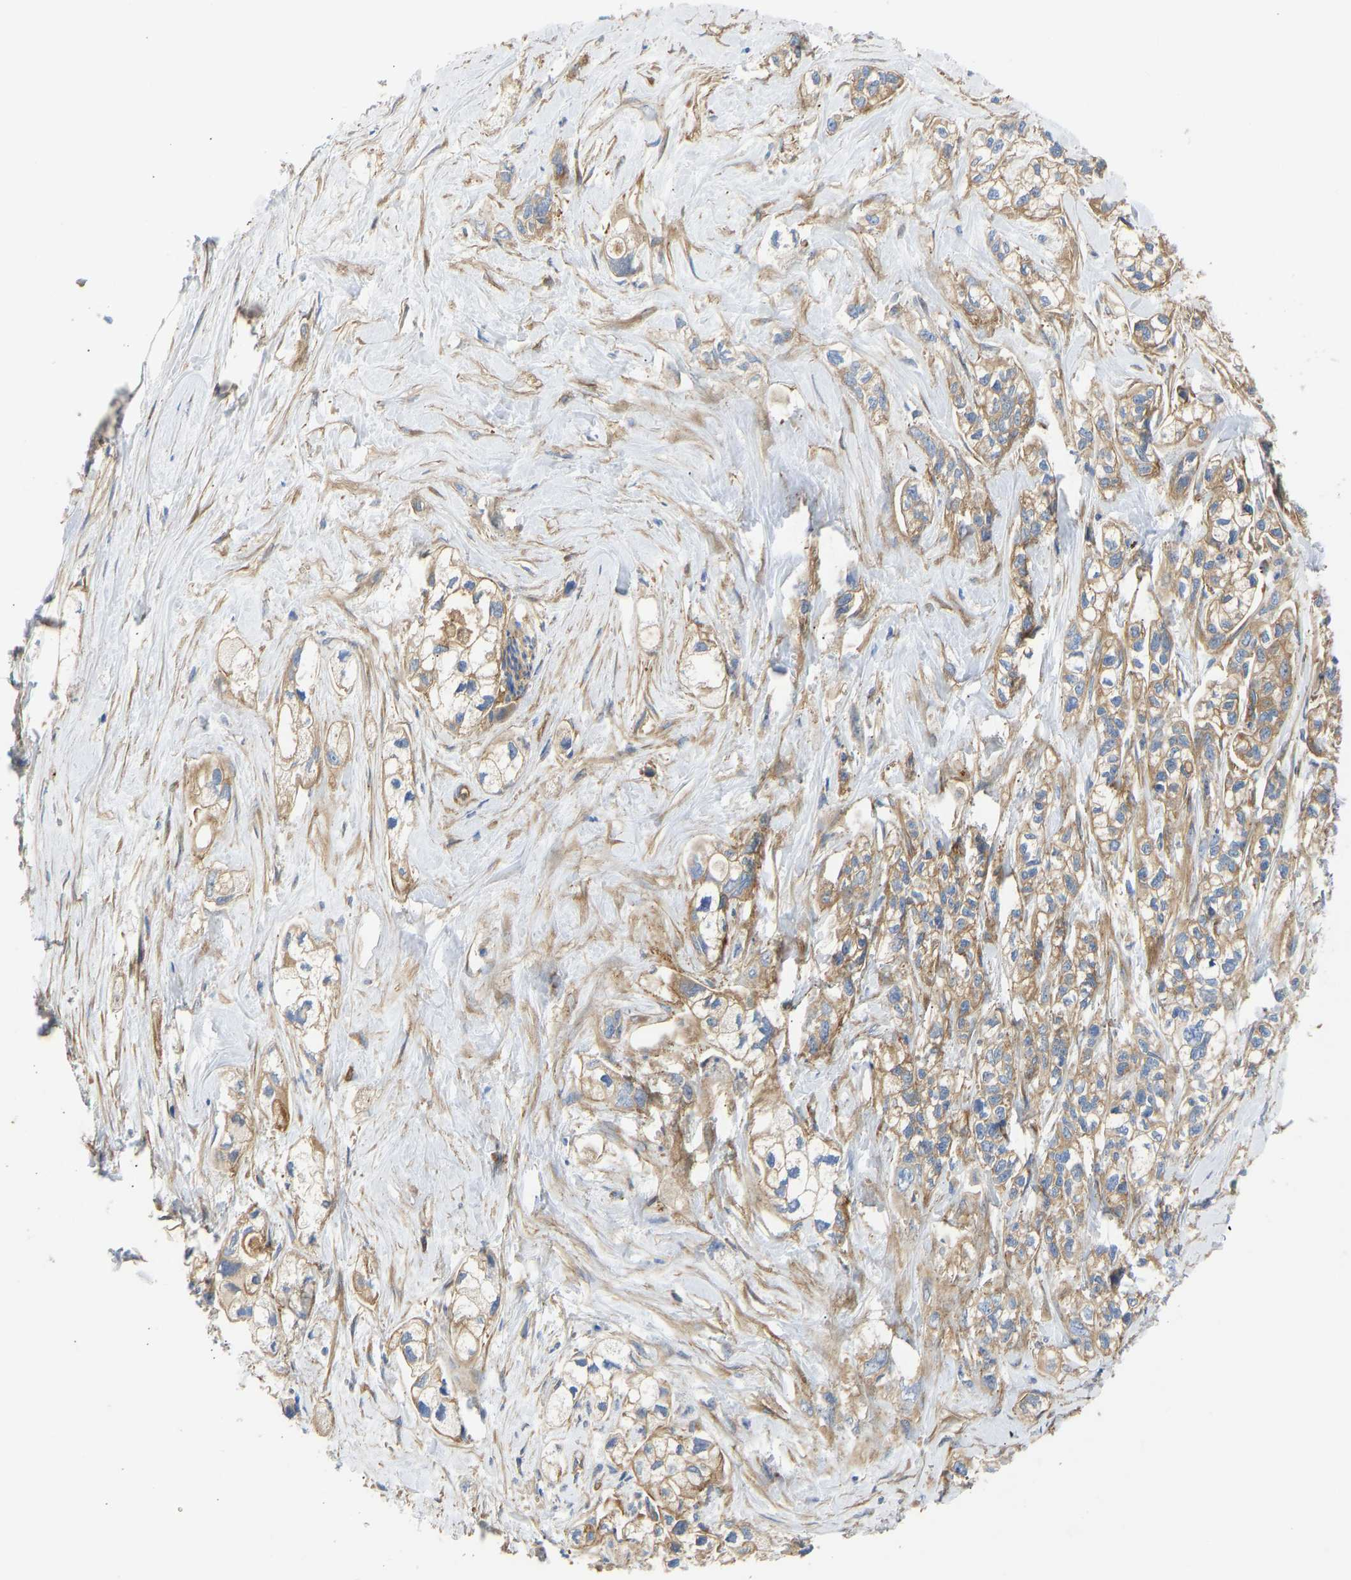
{"staining": {"intensity": "moderate", "quantity": ">75%", "location": "cytoplasmic/membranous"}, "tissue": "pancreatic cancer", "cell_type": "Tumor cells", "image_type": "cancer", "snomed": [{"axis": "morphology", "description": "Adenocarcinoma, NOS"}, {"axis": "topography", "description": "Pancreas"}], "caption": "Tumor cells display medium levels of moderate cytoplasmic/membranous staining in approximately >75% of cells in pancreatic adenocarcinoma.", "gene": "MYO1C", "patient": {"sex": "male", "age": 74}}